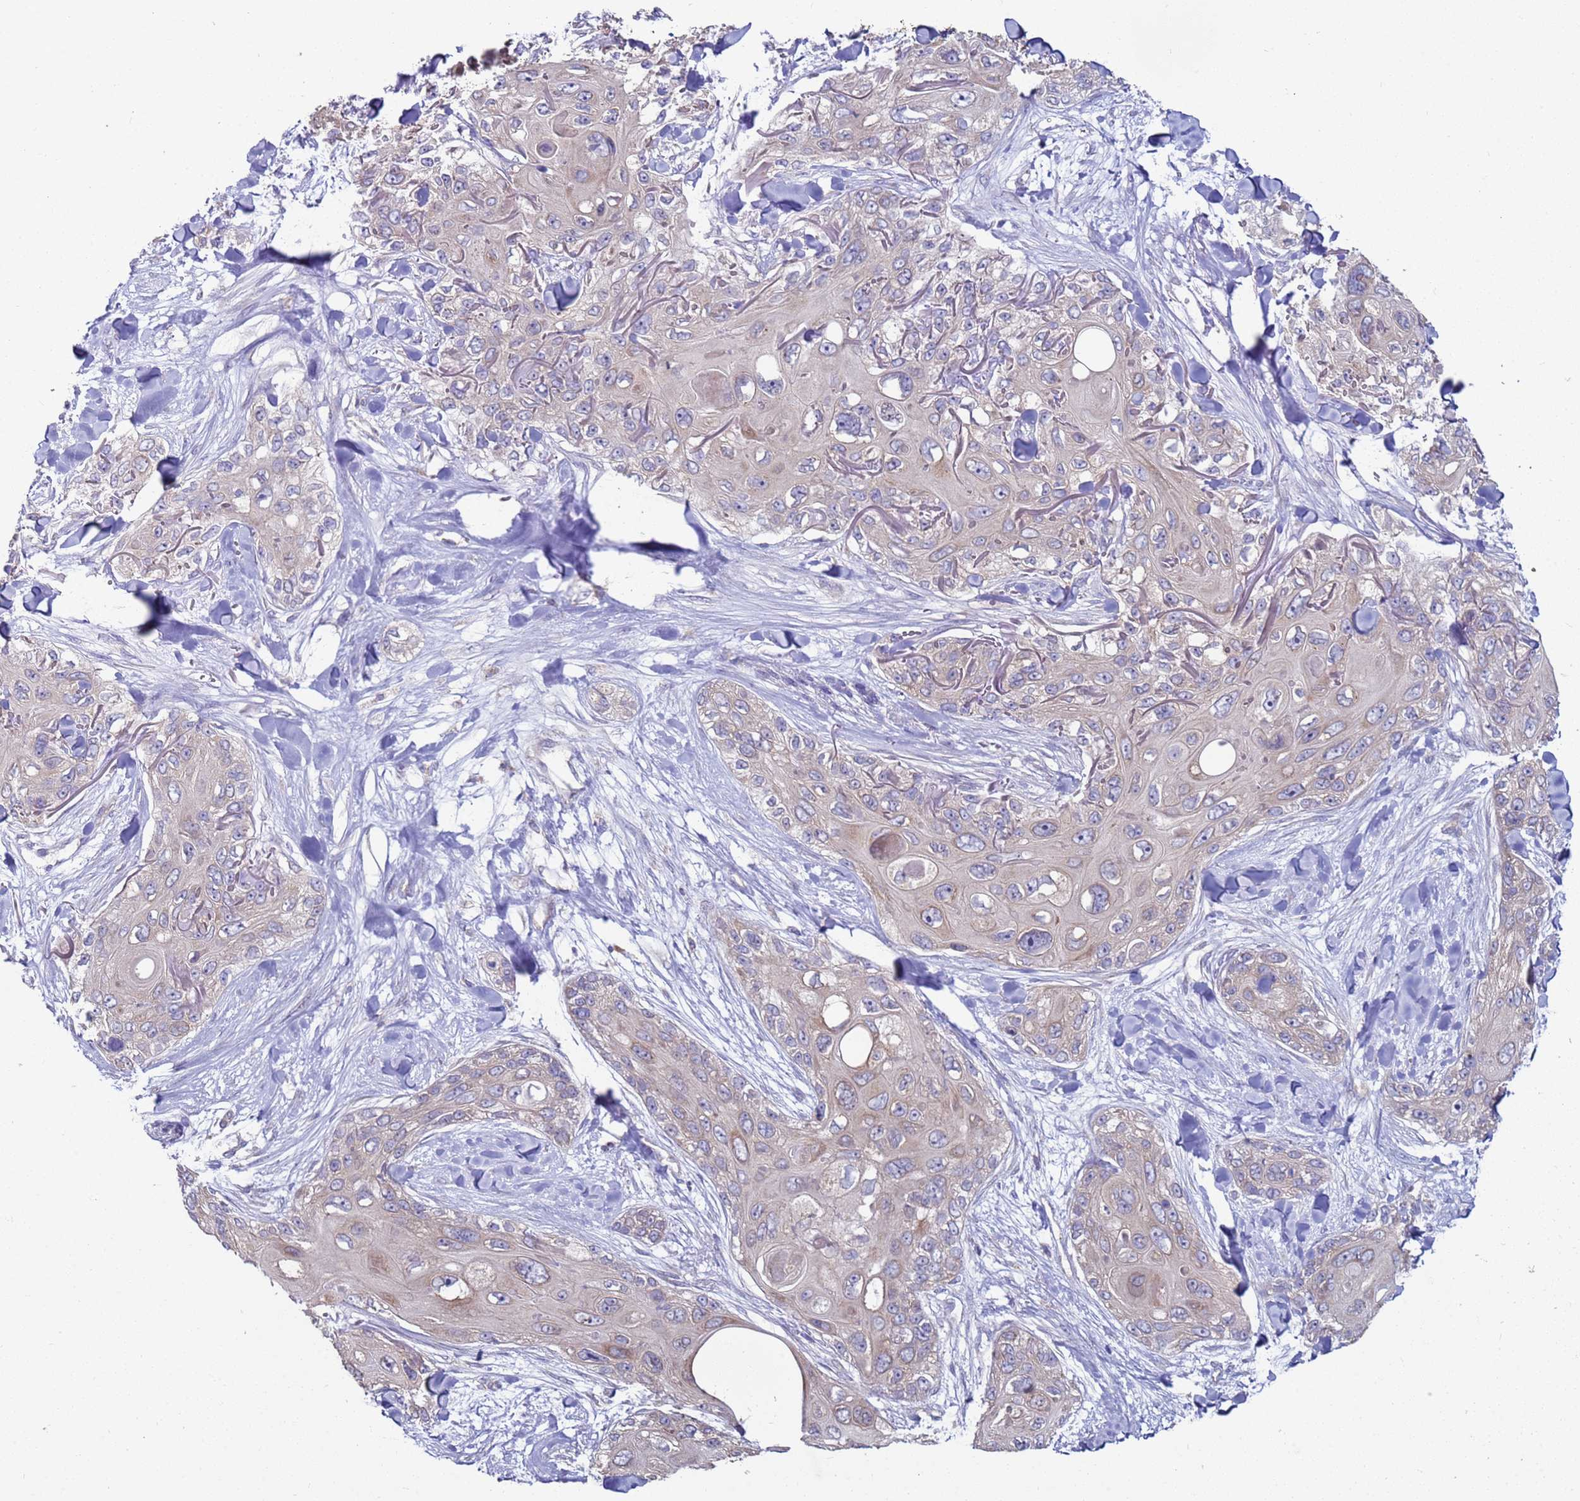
{"staining": {"intensity": "negative", "quantity": "none", "location": "none"}, "tissue": "skin cancer", "cell_type": "Tumor cells", "image_type": "cancer", "snomed": [{"axis": "morphology", "description": "Normal tissue, NOS"}, {"axis": "morphology", "description": "Squamous cell carcinoma, NOS"}, {"axis": "topography", "description": "Skin"}], "caption": "This is a image of IHC staining of skin cancer (squamous cell carcinoma), which shows no staining in tumor cells.", "gene": "DIP2B", "patient": {"sex": "male", "age": 72}}